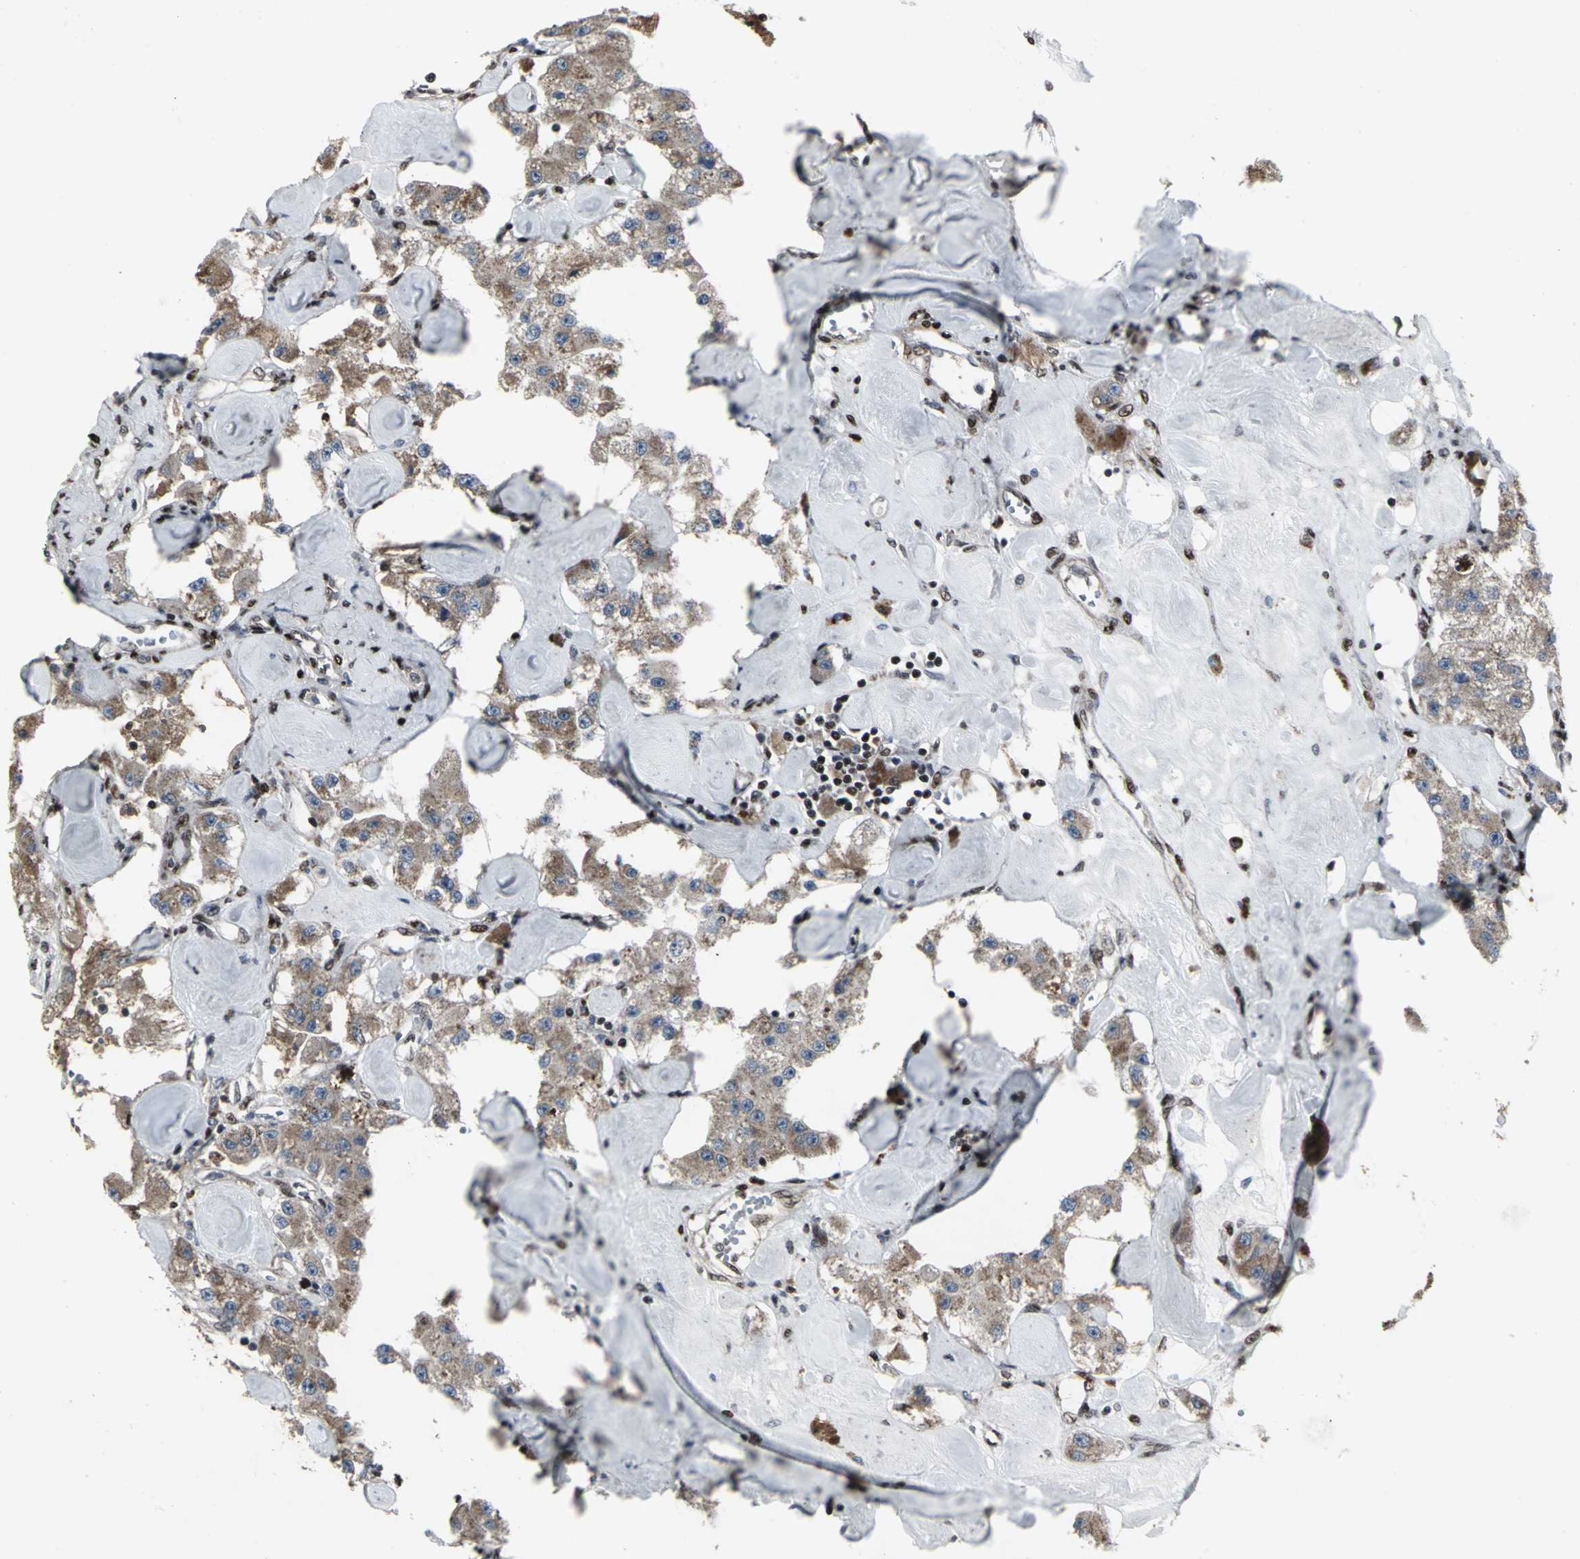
{"staining": {"intensity": "moderate", "quantity": ">75%", "location": "cytoplasmic/membranous"}, "tissue": "carcinoid", "cell_type": "Tumor cells", "image_type": "cancer", "snomed": [{"axis": "morphology", "description": "Carcinoid, malignant, NOS"}, {"axis": "topography", "description": "Pancreas"}], "caption": "This photomicrograph exhibits immunohistochemistry (IHC) staining of human malignant carcinoid, with medium moderate cytoplasmic/membranous expression in about >75% of tumor cells.", "gene": "SRF", "patient": {"sex": "male", "age": 41}}